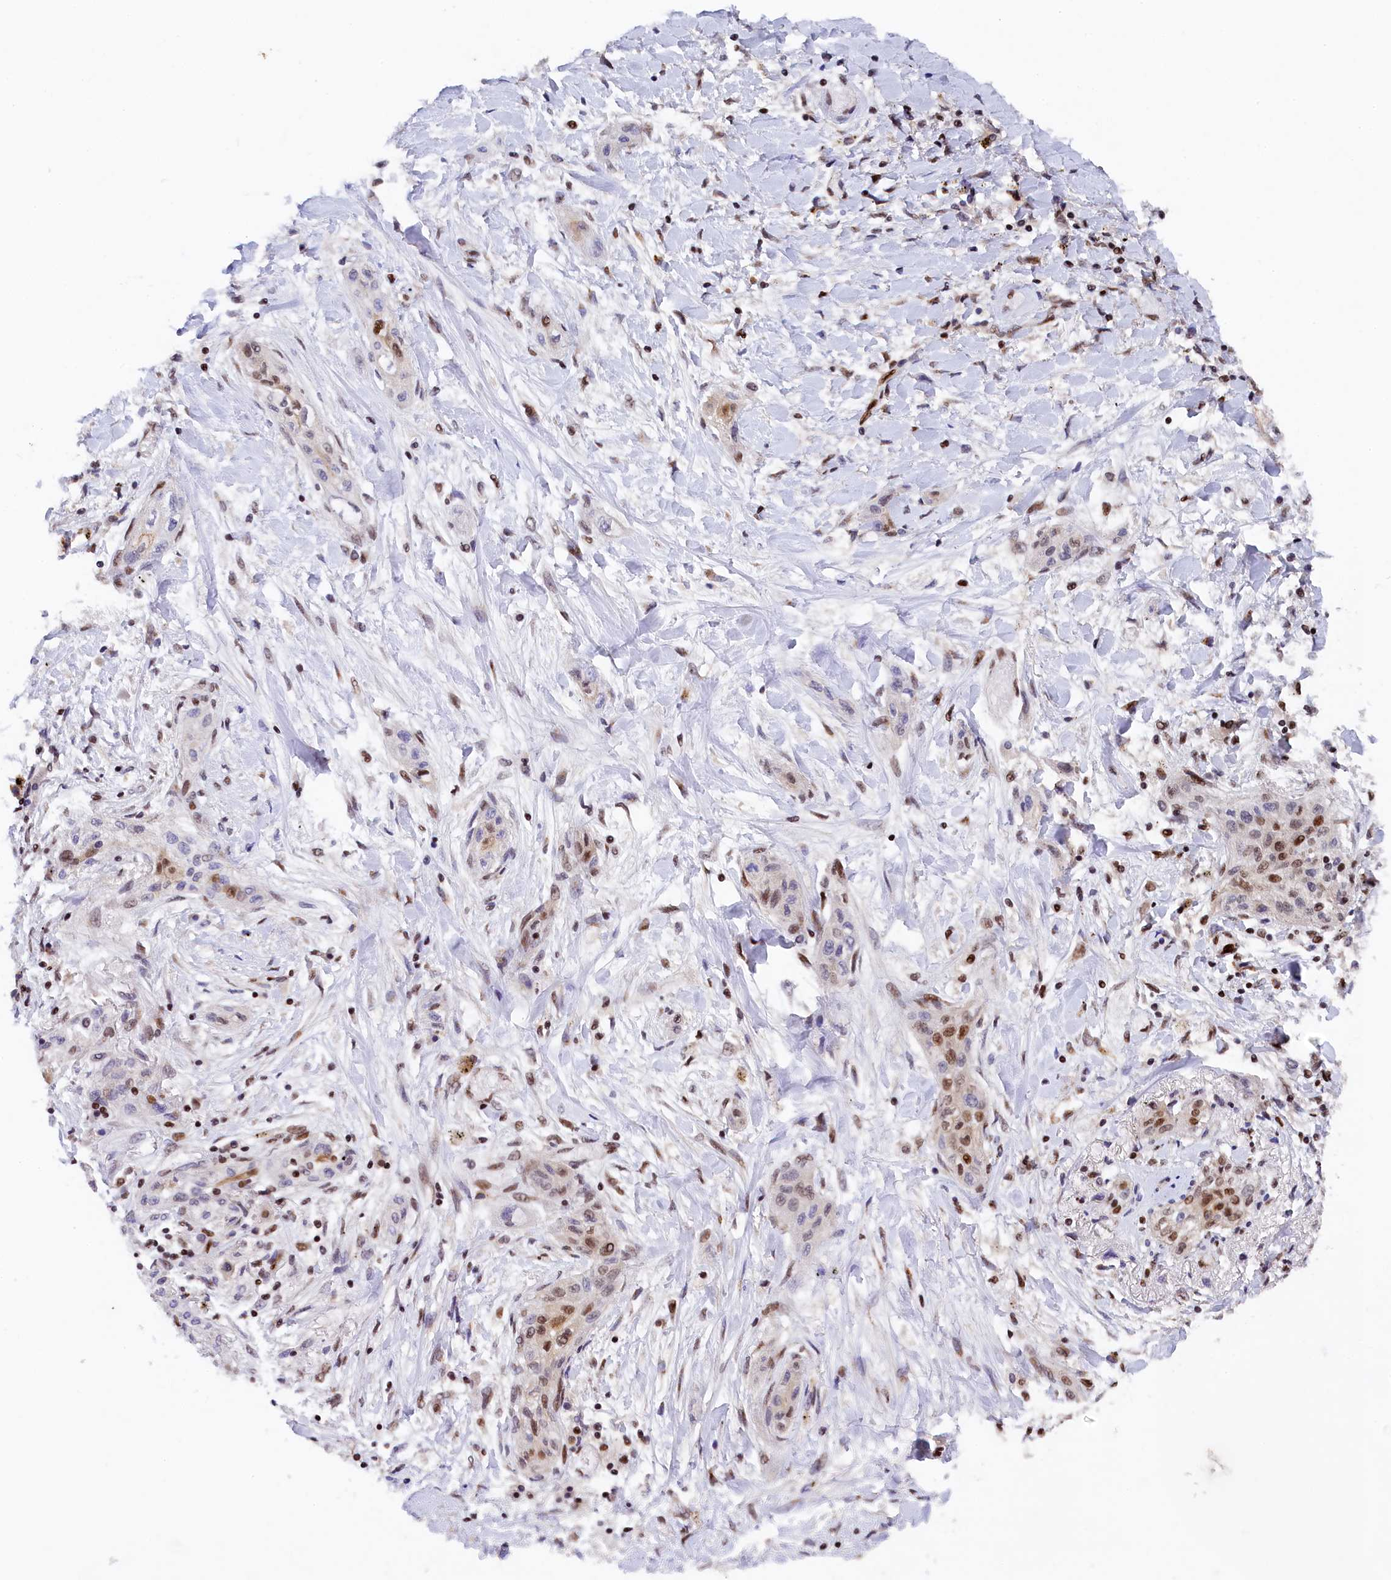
{"staining": {"intensity": "moderate", "quantity": "25%-75%", "location": "nuclear"}, "tissue": "lung cancer", "cell_type": "Tumor cells", "image_type": "cancer", "snomed": [{"axis": "morphology", "description": "Squamous cell carcinoma, NOS"}, {"axis": "topography", "description": "Lung"}], "caption": "This is an image of immunohistochemistry staining of lung squamous cell carcinoma, which shows moderate staining in the nuclear of tumor cells.", "gene": "ADIG", "patient": {"sex": "female", "age": 47}}